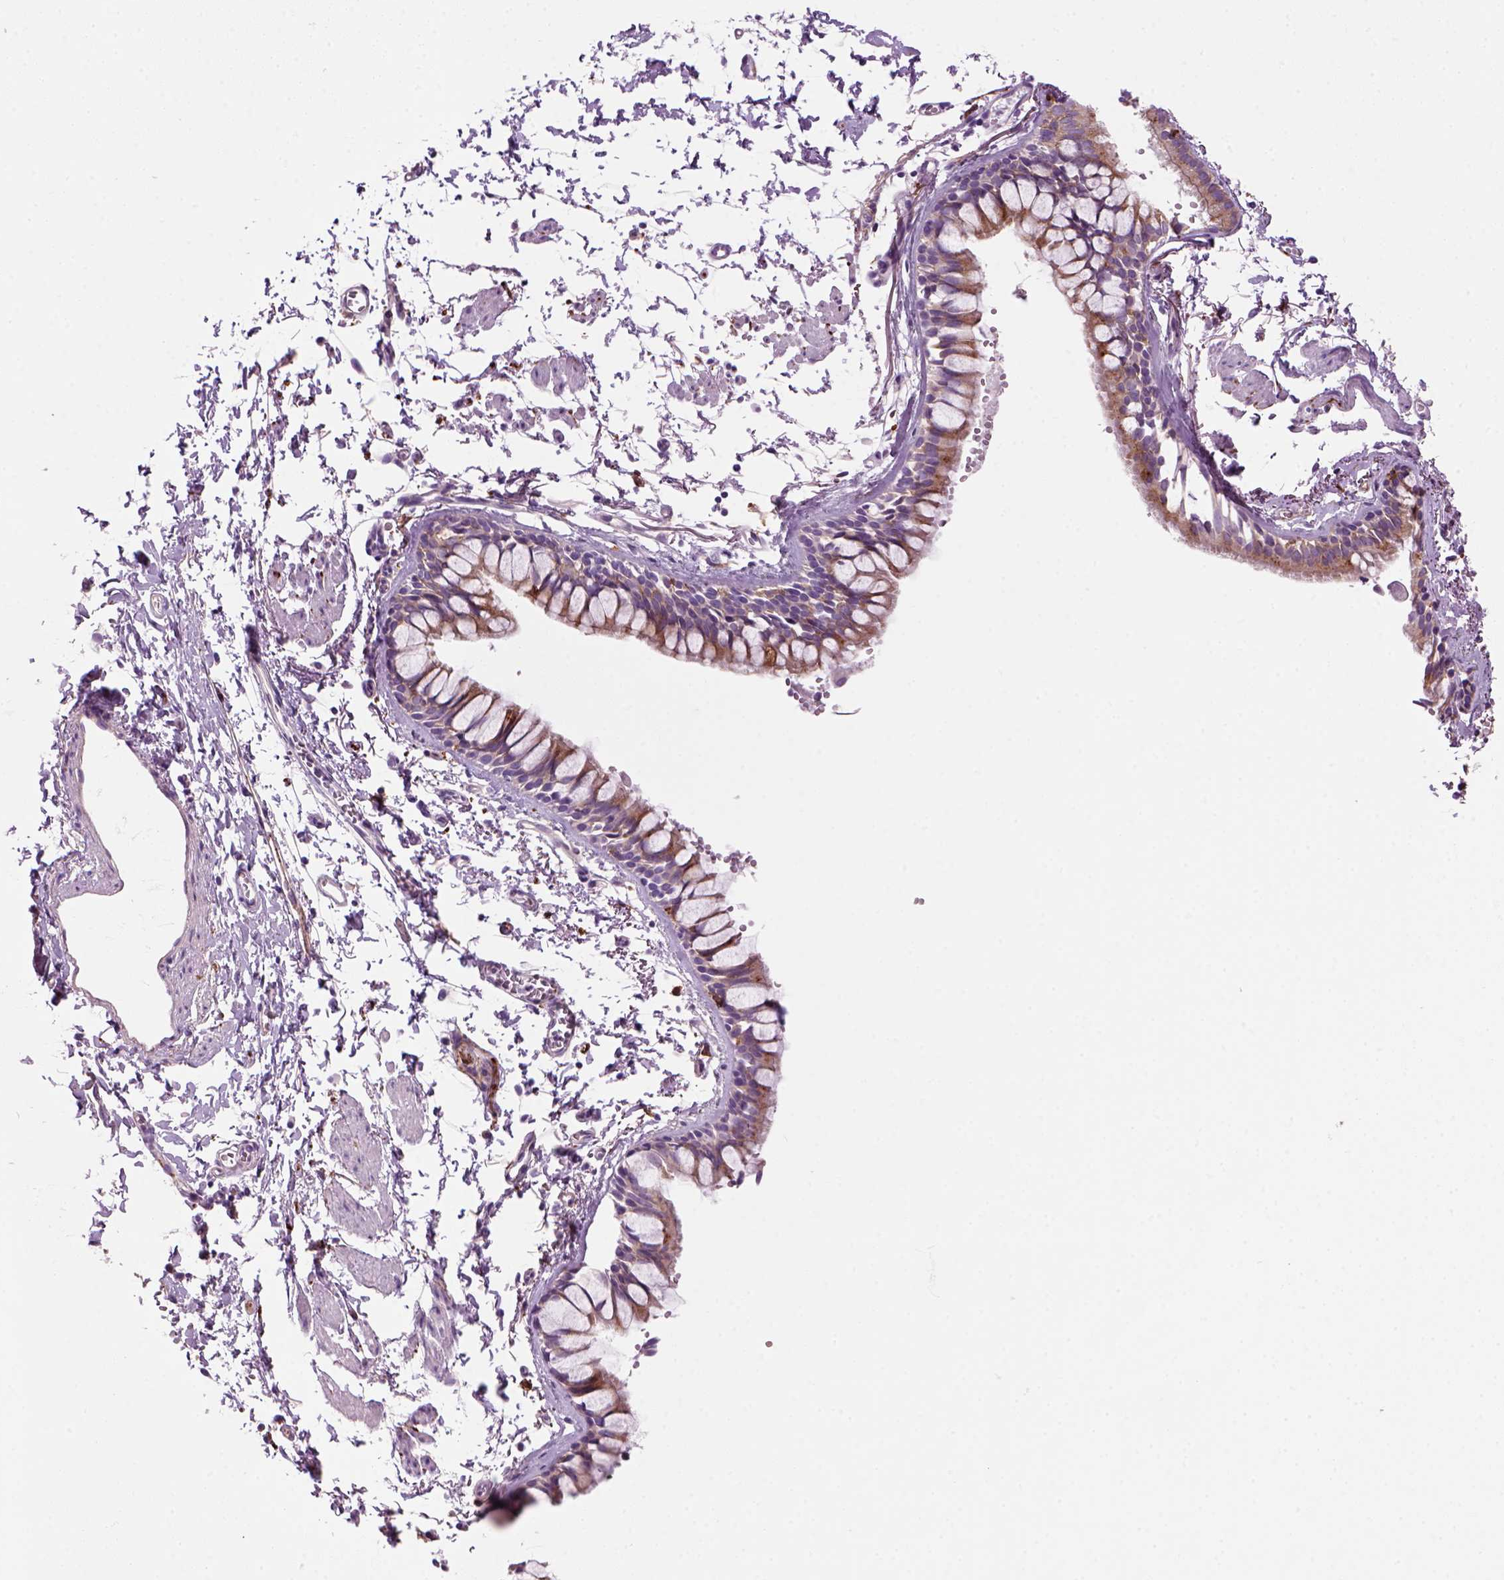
{"staining": {"intensity": "strong", "quantity": ">75%", "location": "cytoplasmic/membranous"}, "tissue": "bronchus", "cell_type": "Respiratory epithelial cells", "image_type": "normal", "snomed": [{"axis": "morphology", "description": "Normal tissue, NOS"}, {"axis": "topography", "description": "Cartilage tissue"}, {"axis": "topography", "description": "Bronchus"}], "caption": "Strong cytoplasmic/membranous staining is seen in about >75% of respiratory epithelial cells in unremarkable bronchus. Immunohistochemistry (ihc) stains the protein in brown and the nuclei are stained blue.", "gene": "MARCKS", "patient": {"sex": "female", "age": 59}}